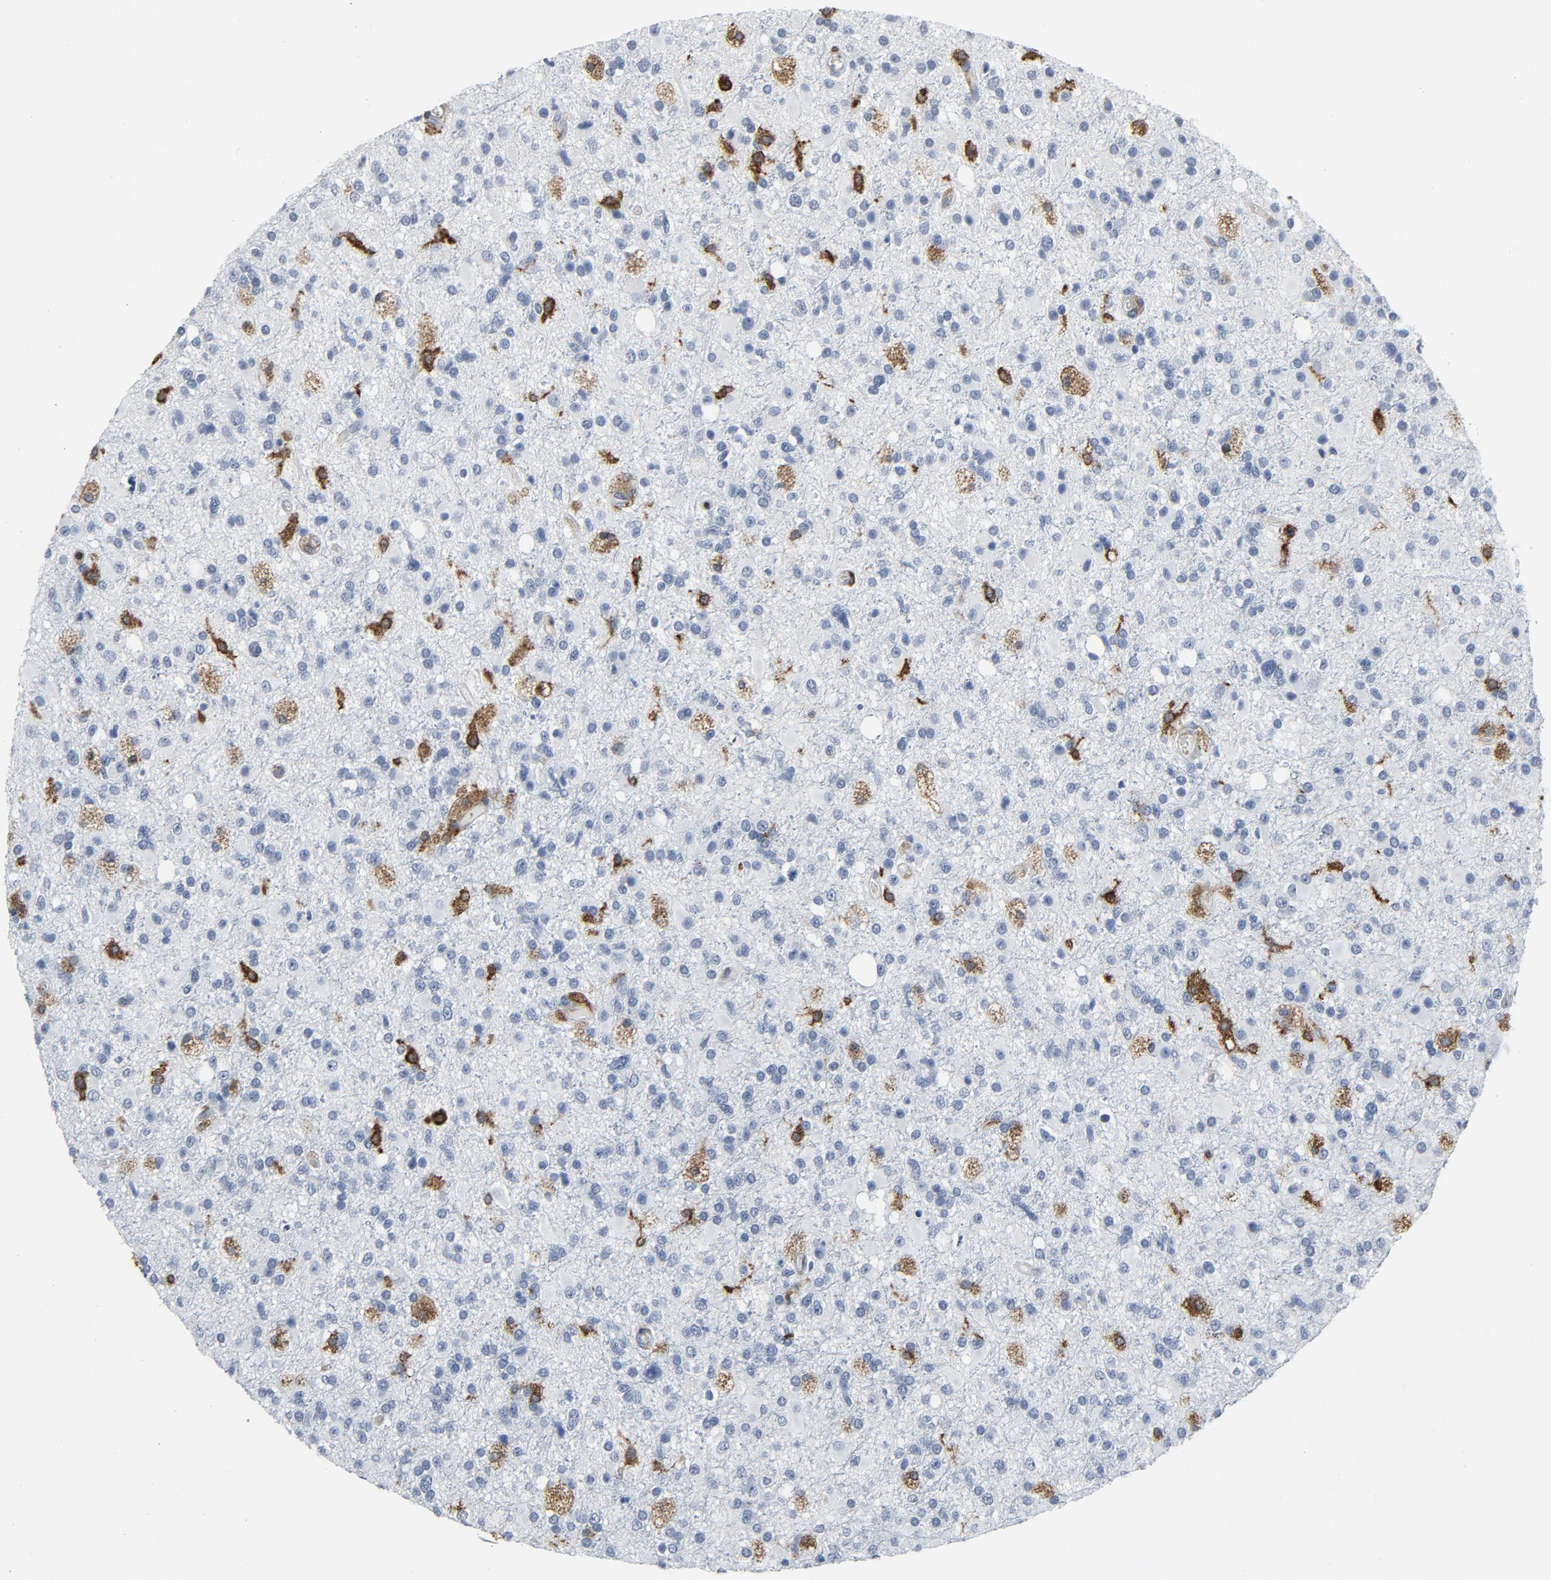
{"staining": {"intensity": "negative", "quantity": "none", "location": "none"}, "tissue": "glioma", "cell_type": "Tumor cells", "image_type": "cancer", "snomed": [{"axis": "morphology", "description": "Glioma, malignant, High grade"}, {"axis": "topography", "description": "Brain"}], "caption": "High magnification brightfield microscopy of high-grade glioma (malignant) stained with DAB (3,3'-diaminobenzidine) (brown) and counterstained with hematoxylin (blue): tumor cells show no significant expression.", "gene": "LCP2", "patient": {"sex": "male", "age": 33}}